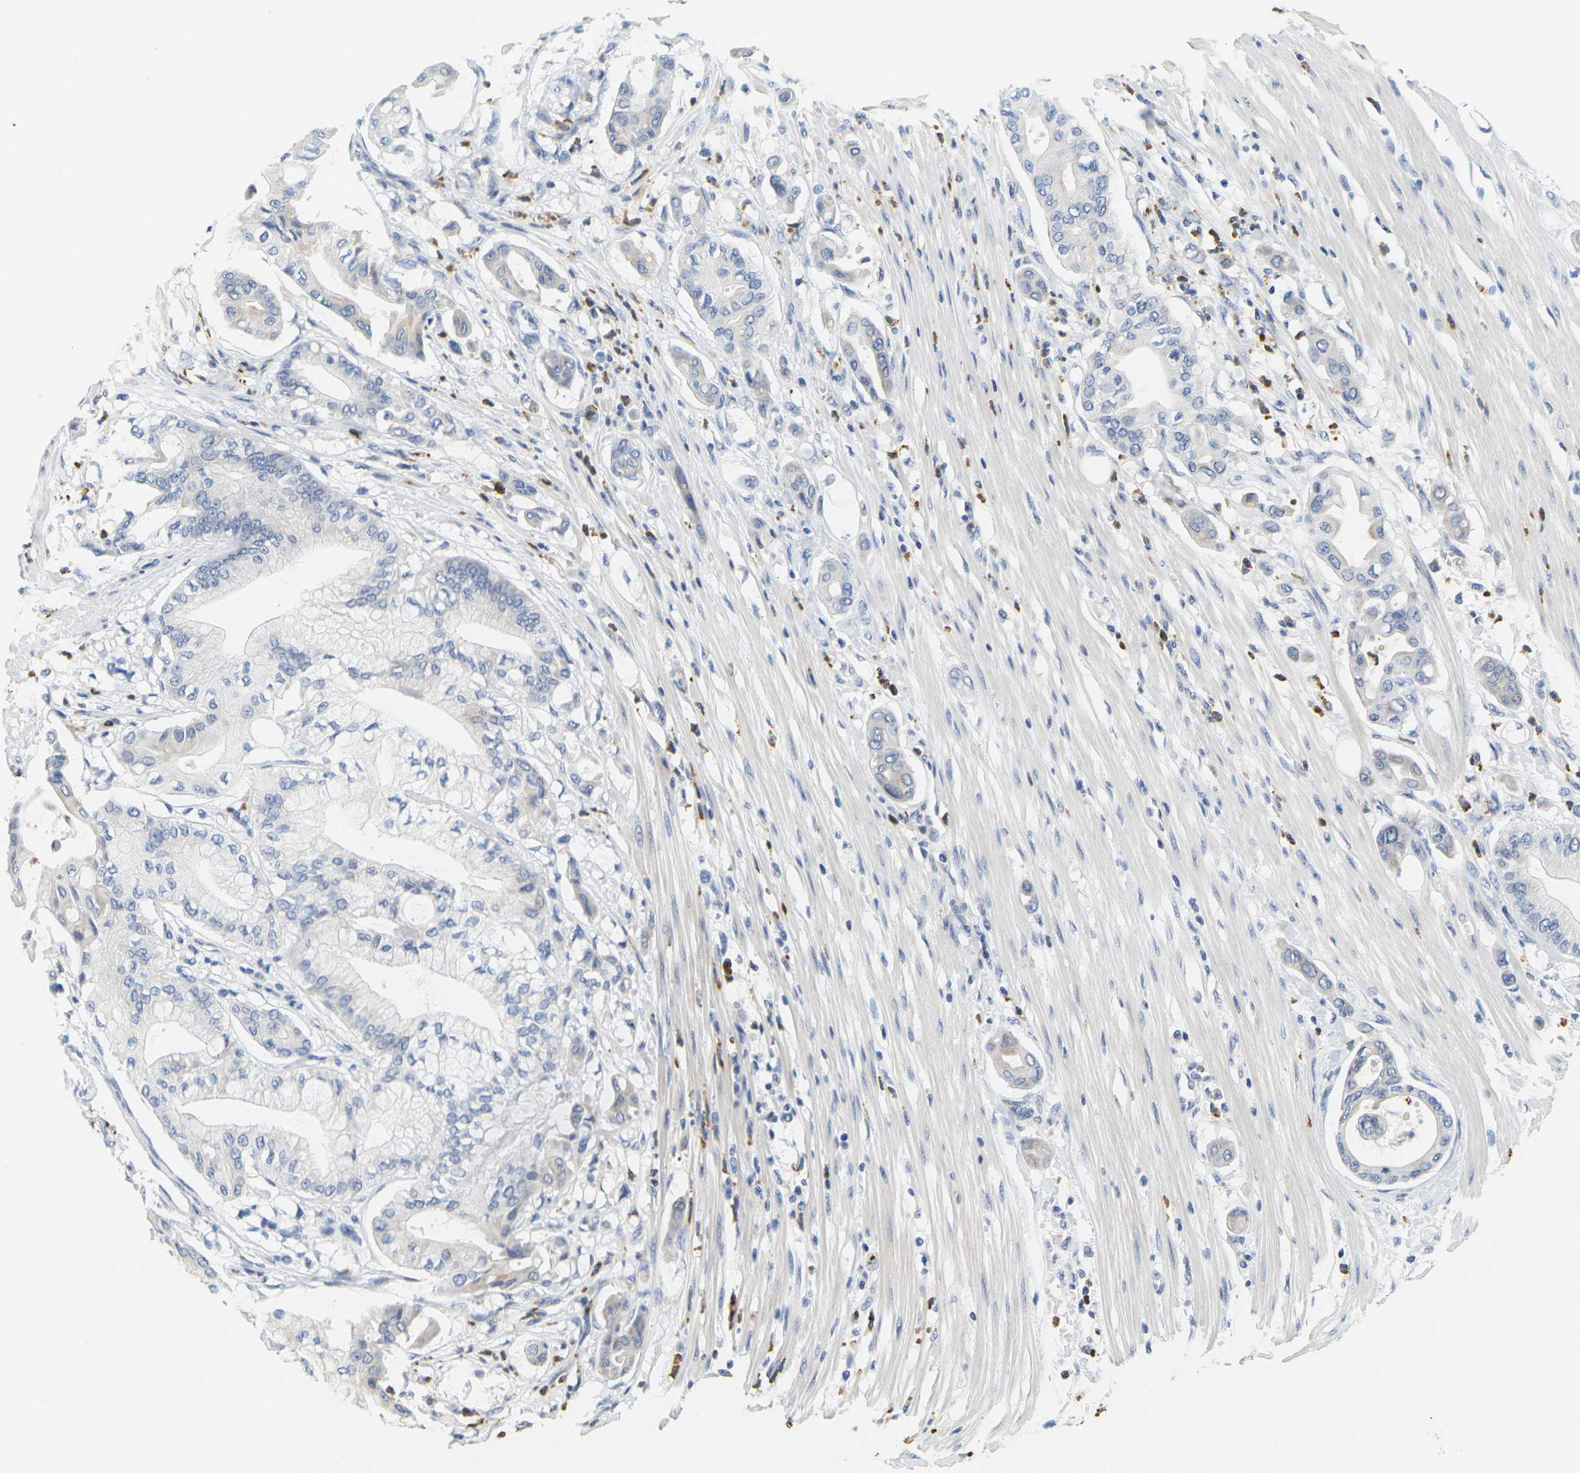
{"staining": {"intensity": "negative", "quantity": "none", "location": "none"}, "tissue": "pancreatic cancer", "cell_type": "Tumor cells", "image_type": "cancer", "snomed": [{"axis": "morphology", "description": "Adenocarcinoma, NOS"}, {"axis": "morphology", "description": "Adenocarcinoma, metastatic, NOS"}, {"axis": "topography", "description": "Lymph node"}, {"axis": "topography", "description": "Pancreas"}, {"axis": "topography", "description": "Duodenum"}], "caption": "Immunohistochemistry (IHC) image of human pancreatic cancer stained for a protein (brown), which shows no expression in tumor cells.", "gene": "KLK5", "patient": {"sex": "female", "age": 64}}